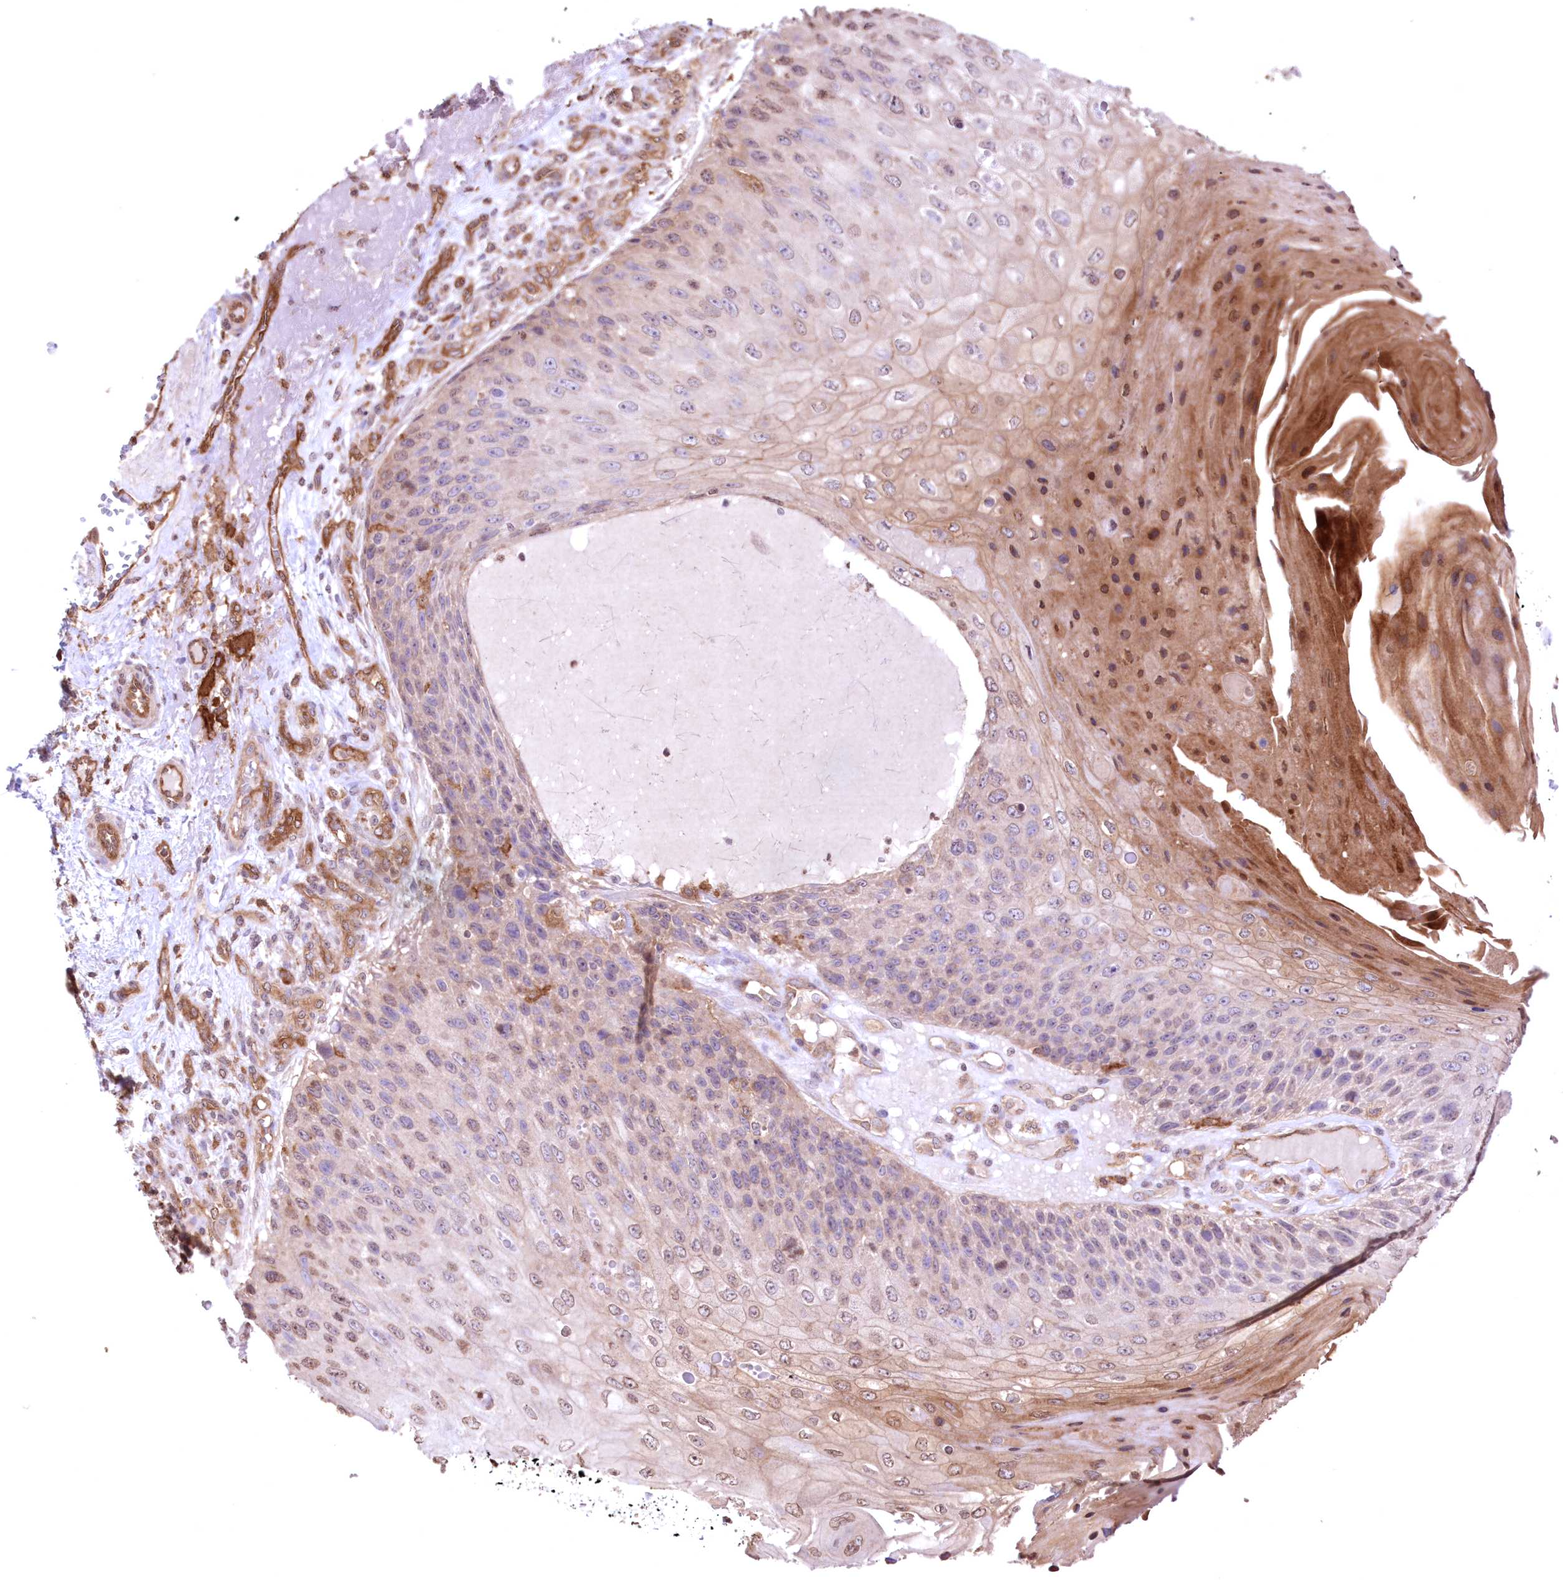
{"staining": {"intensity": "moderate", "quantity": "<25%", "location": "cytoplasmic/membranous,nuclear"}, "tissue": "skin cancer", "cell_type": "Tumor cells", "image_type": "cancer", "snomed": [{"axis": "morphology", "description": "Squamous cell carcinoma, NOS"}, {"axis": "topography", "description": "Skin"}], "caption": "The image reveals immunohistochemical staining of skin cancer. There is moderate cytoplasmic/membranous and nuclear positivity is seen in about <25% of tumor cells.", "gene": "FCHO2", "patient": {"sex": "female", "age": 88}}